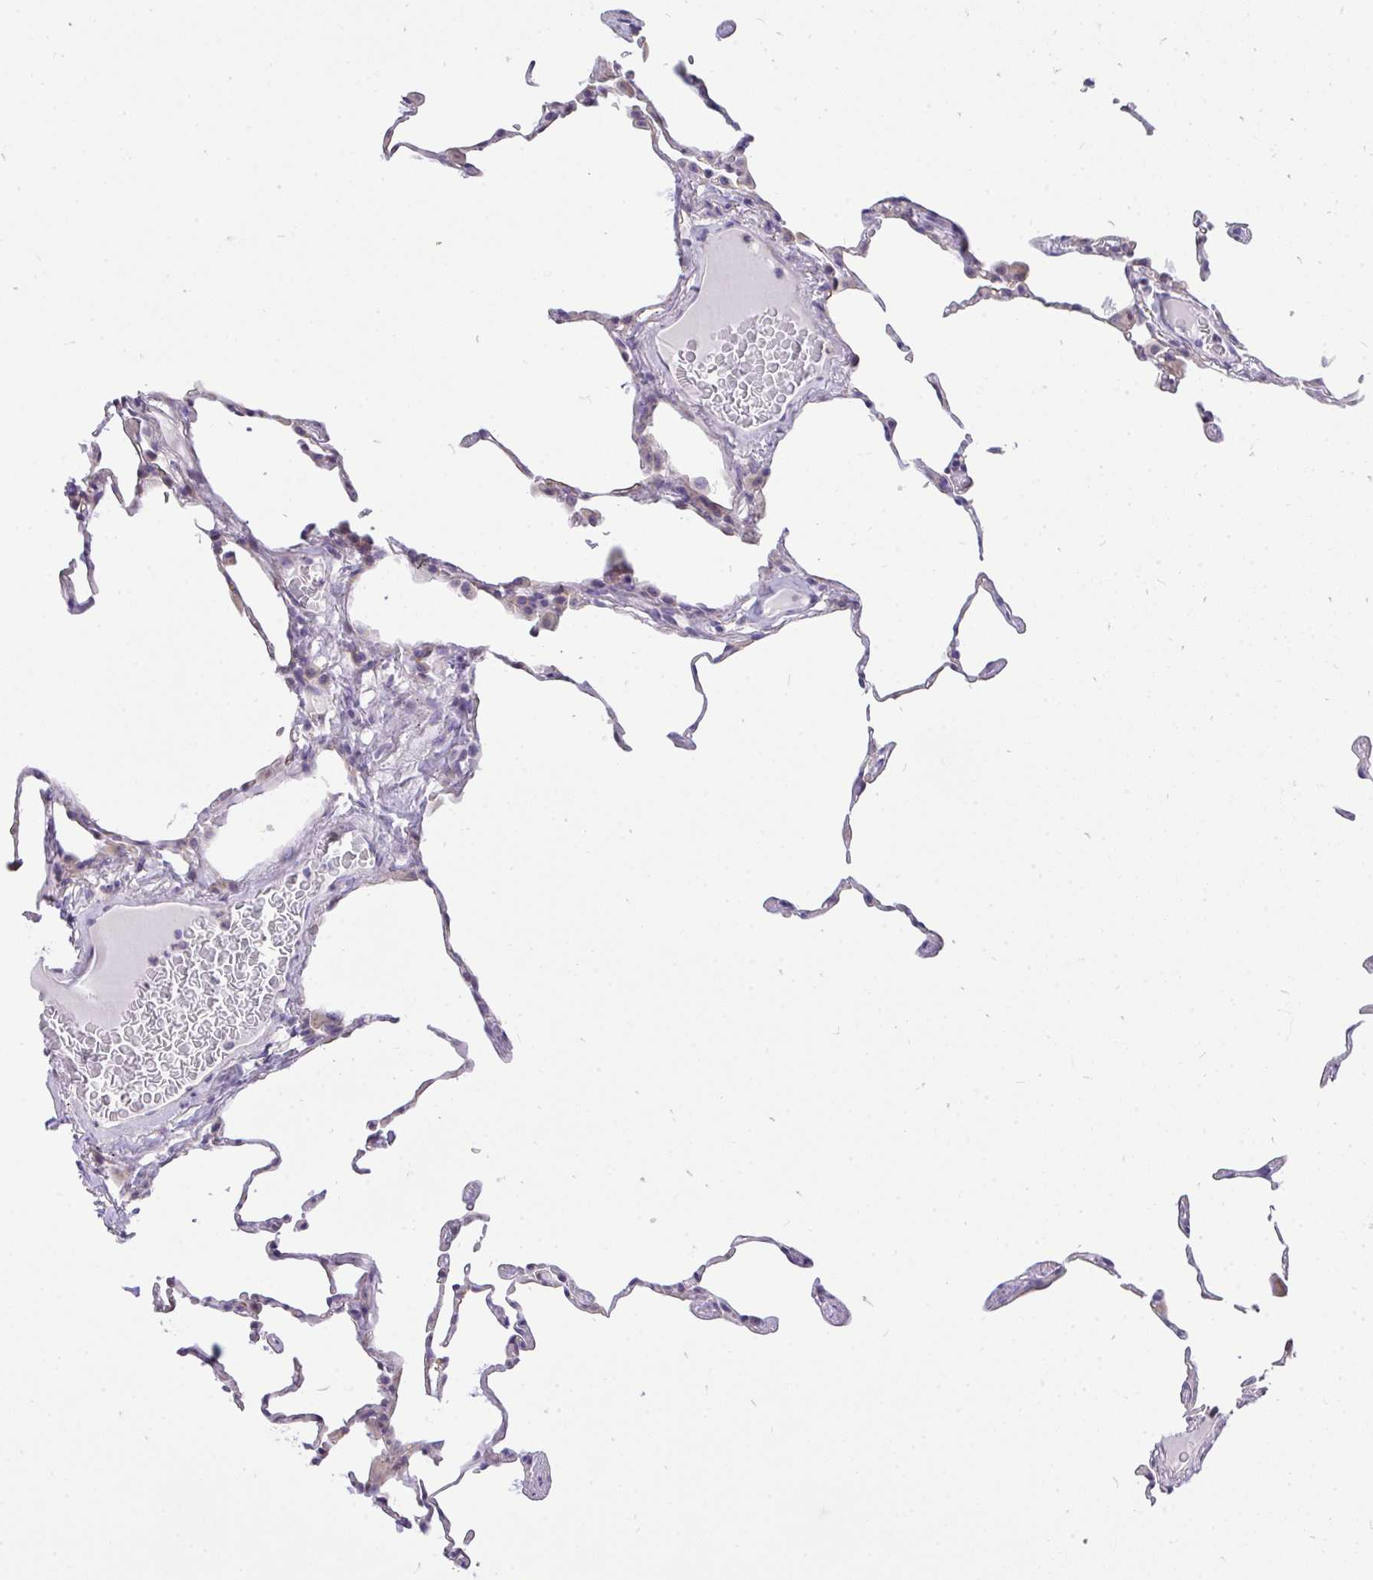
{"staining": {"intensity": "weak", "quantity": "<25%", "location": "cytoplasmic/membranous"}, "tissue": "lung", "cell_type": "Alveolar cells", "image_type": "normal", "snomed": [{"axis": "morphology", "description": "Normal tissue, NOS"}, {"axis": "topography", "description": "Lung"}], "caption": "Immunohistochemistry (IHC) histopathology image of benign lung: lung stained with DAB (3,3'-diaminobenzidine) exhibits no significant protein staining in alveolar cells. (DAB (3,3'-diaminobenzidine) IHC, high magnification).", "gene": "VGLL3", "patient": {"sex": "female", "age": 57}}